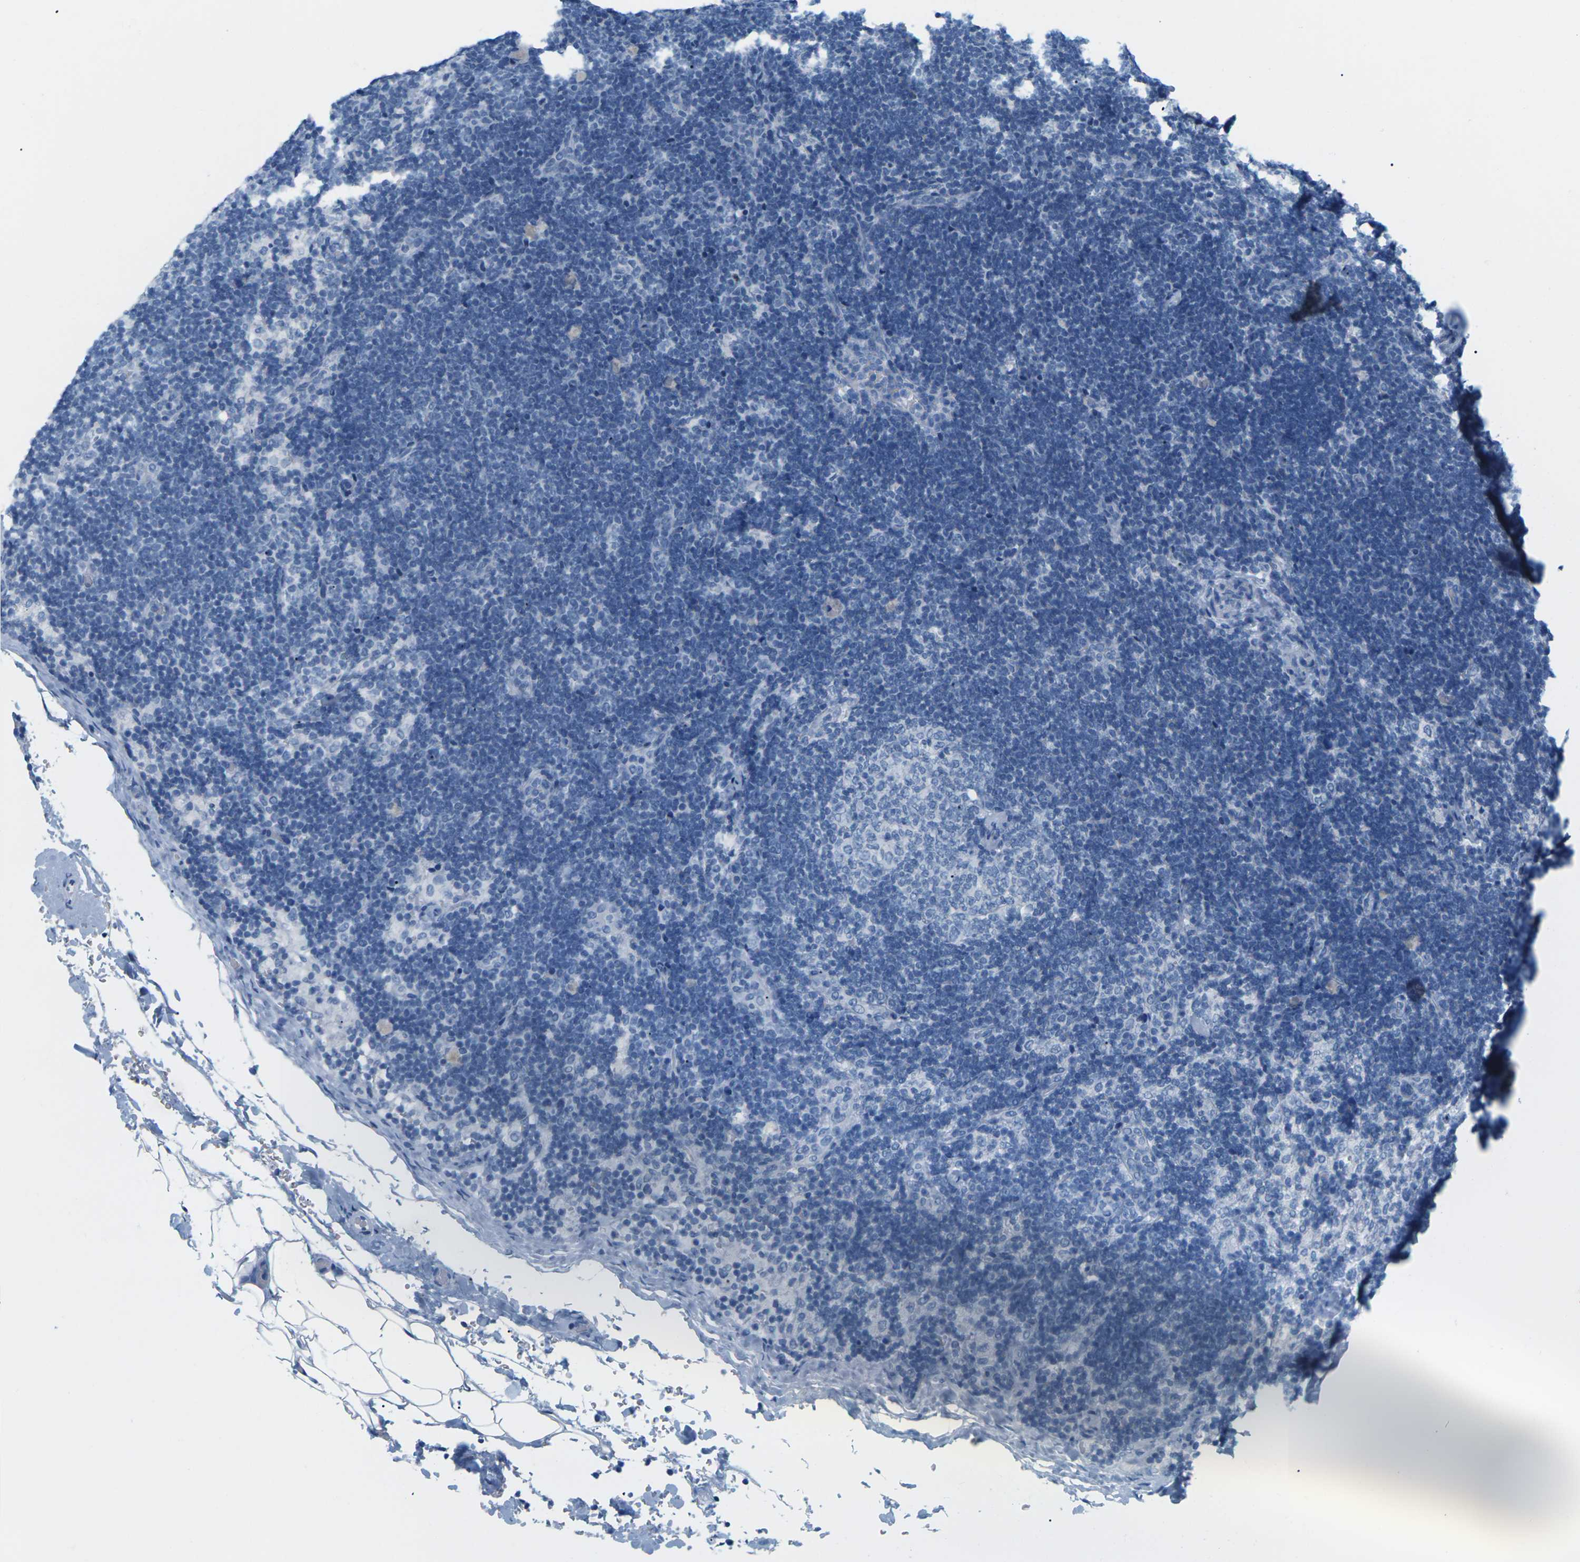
{"staining": {"intensity": "negative", "quantity": "none", "location": "none"}, "tissue": "lymph node", "cell_type": "Germinal center cells", "image_type": "normal", "snomed": [{"axis": "morphology", "description": "Normal tissue, NOS"}, {"axis": "topography", "description": "Lymph node"}], "caption": "Immunohistochemical staining of normal lymph node shows no significant expression in germinal center cells.", "gene": "SLC12A1", "patient": {"sex": "female", "age": 14}}